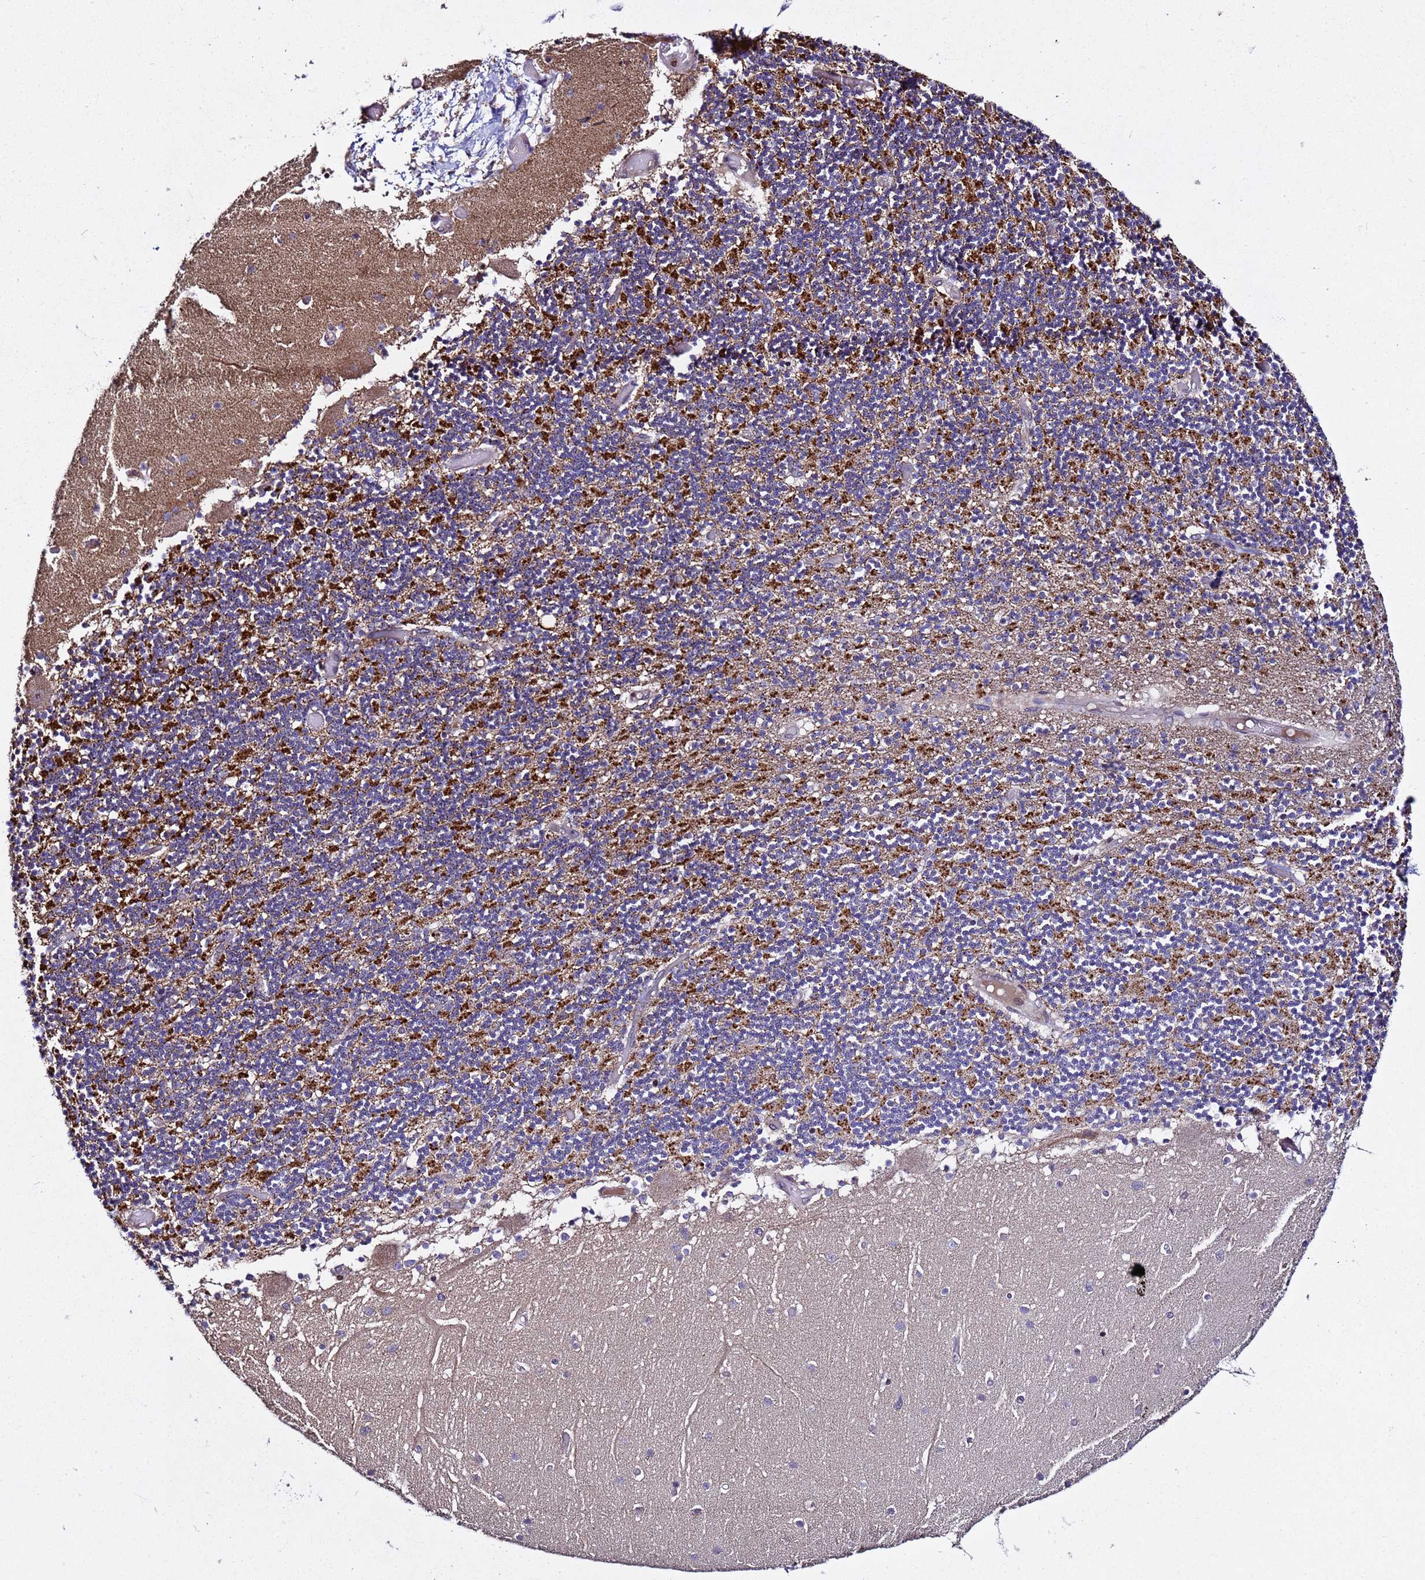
{"staining": {"intensity": "strong", "quantity": "25%-75%", "location": "cytoplasmic/membranous"}, "tissue": "cerebellum", "cell_type": "Cells in granular layer", "image_type": "normal", "snomed": [{"axis": "morphology", "description": "Normal tissue, NOS"}, {"axis": "topography", "description": "Cerebellum"}], "caption": "Brown immunohistochemical staining in benign human cerebellum exhibits strong cytoplasmic/membranous expression in approximately 25%-75% of cells in granular layer. Nuclei are stained in blue.", "gene": "WNK4", "patient": {"sex": "female", "age": 28}}